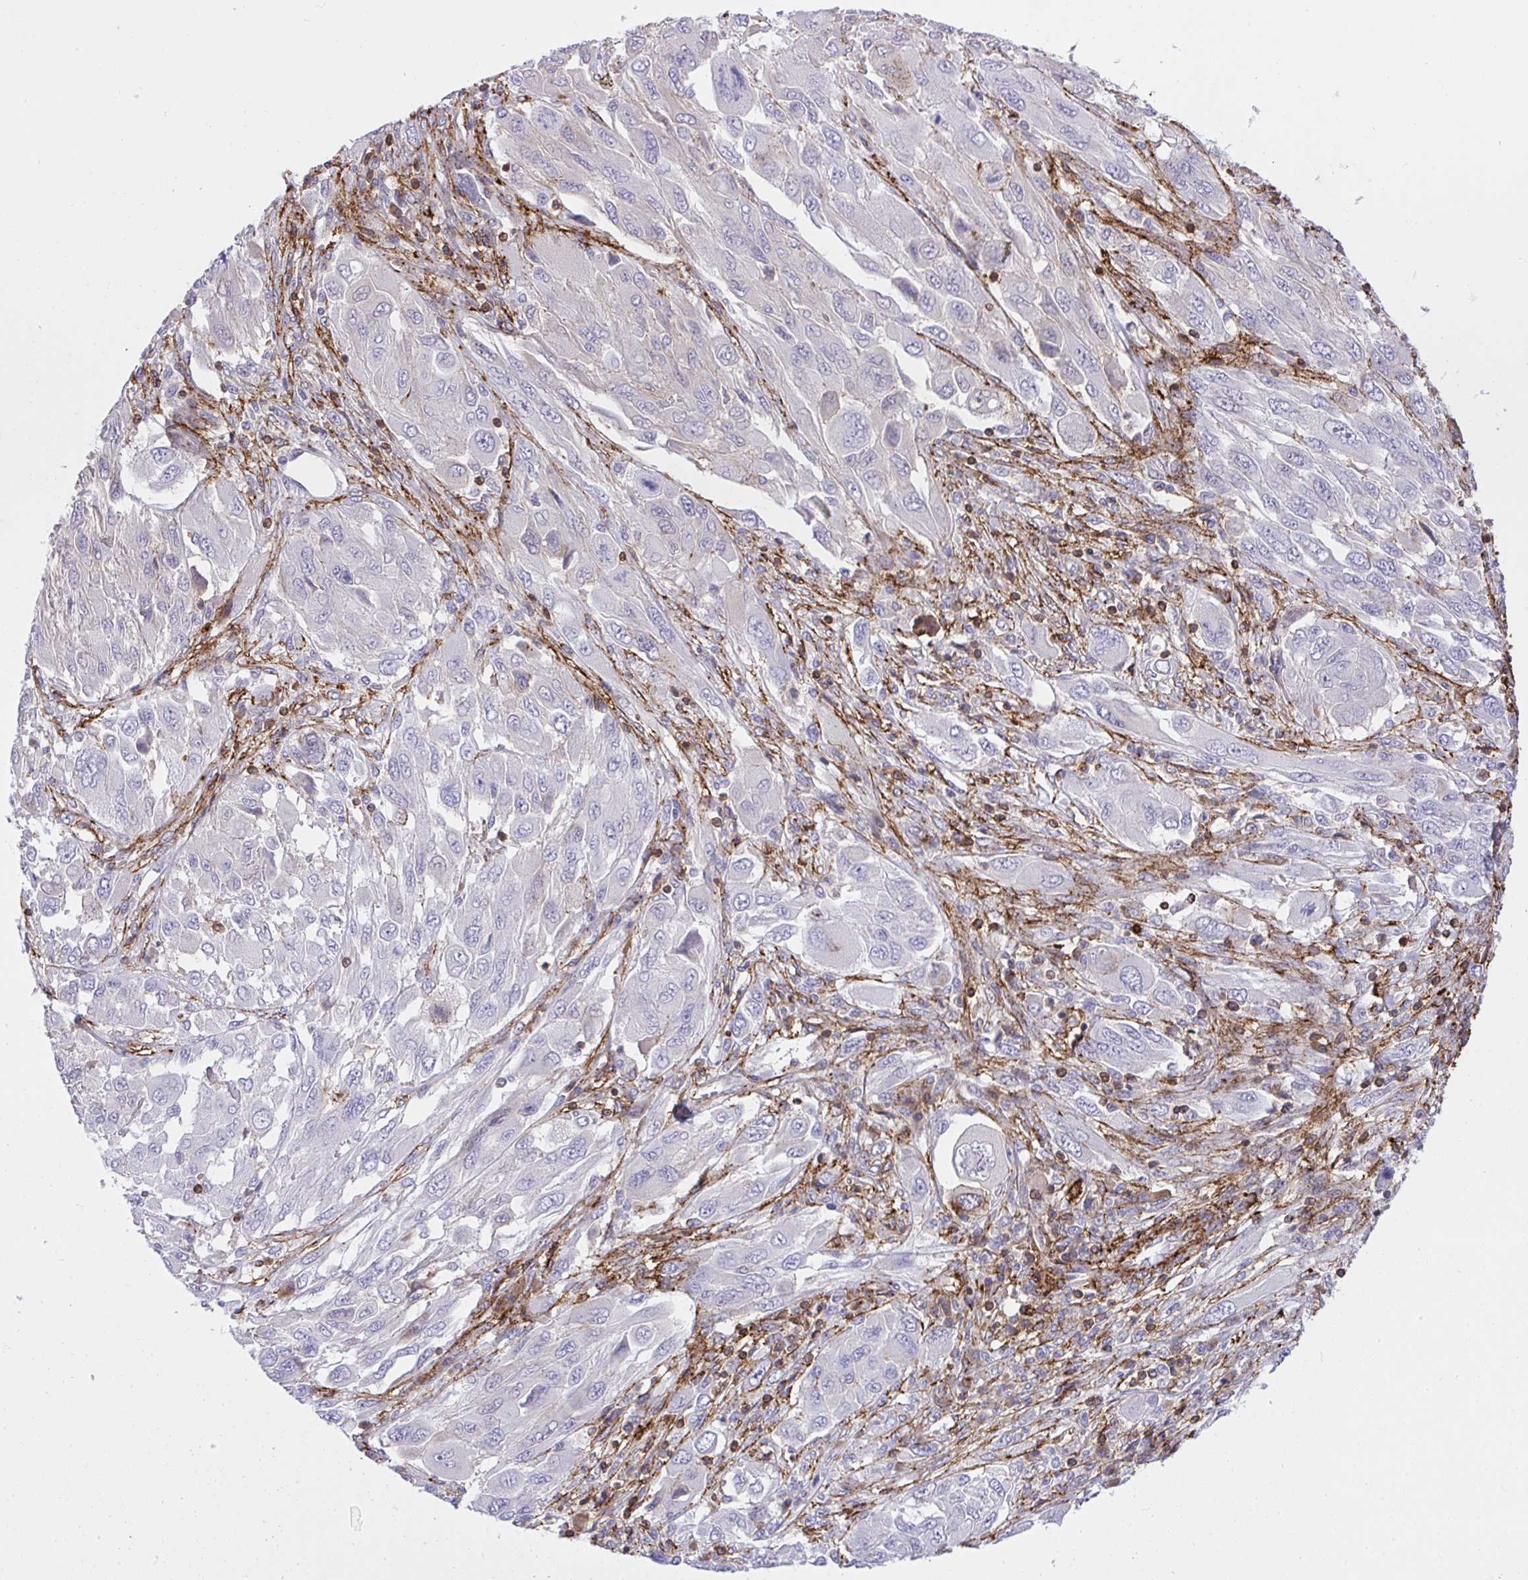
{"staining": {"intensity": "negative", "quantity": "none", "location": "none"}, "tissue": "melanoma", "cell_type": "Tumor cells", "image_type": "cancer", "snomed": [{"axis": "morphology", "description": "Malignant melanoma, NOS"}, {"axis": "topography", "description": "Skin"}], "caption": "Tumor cells are negative for protein expression in human melanoma.", "gene": "ERI1", "patient": {"sex": "female", "age": 91}}